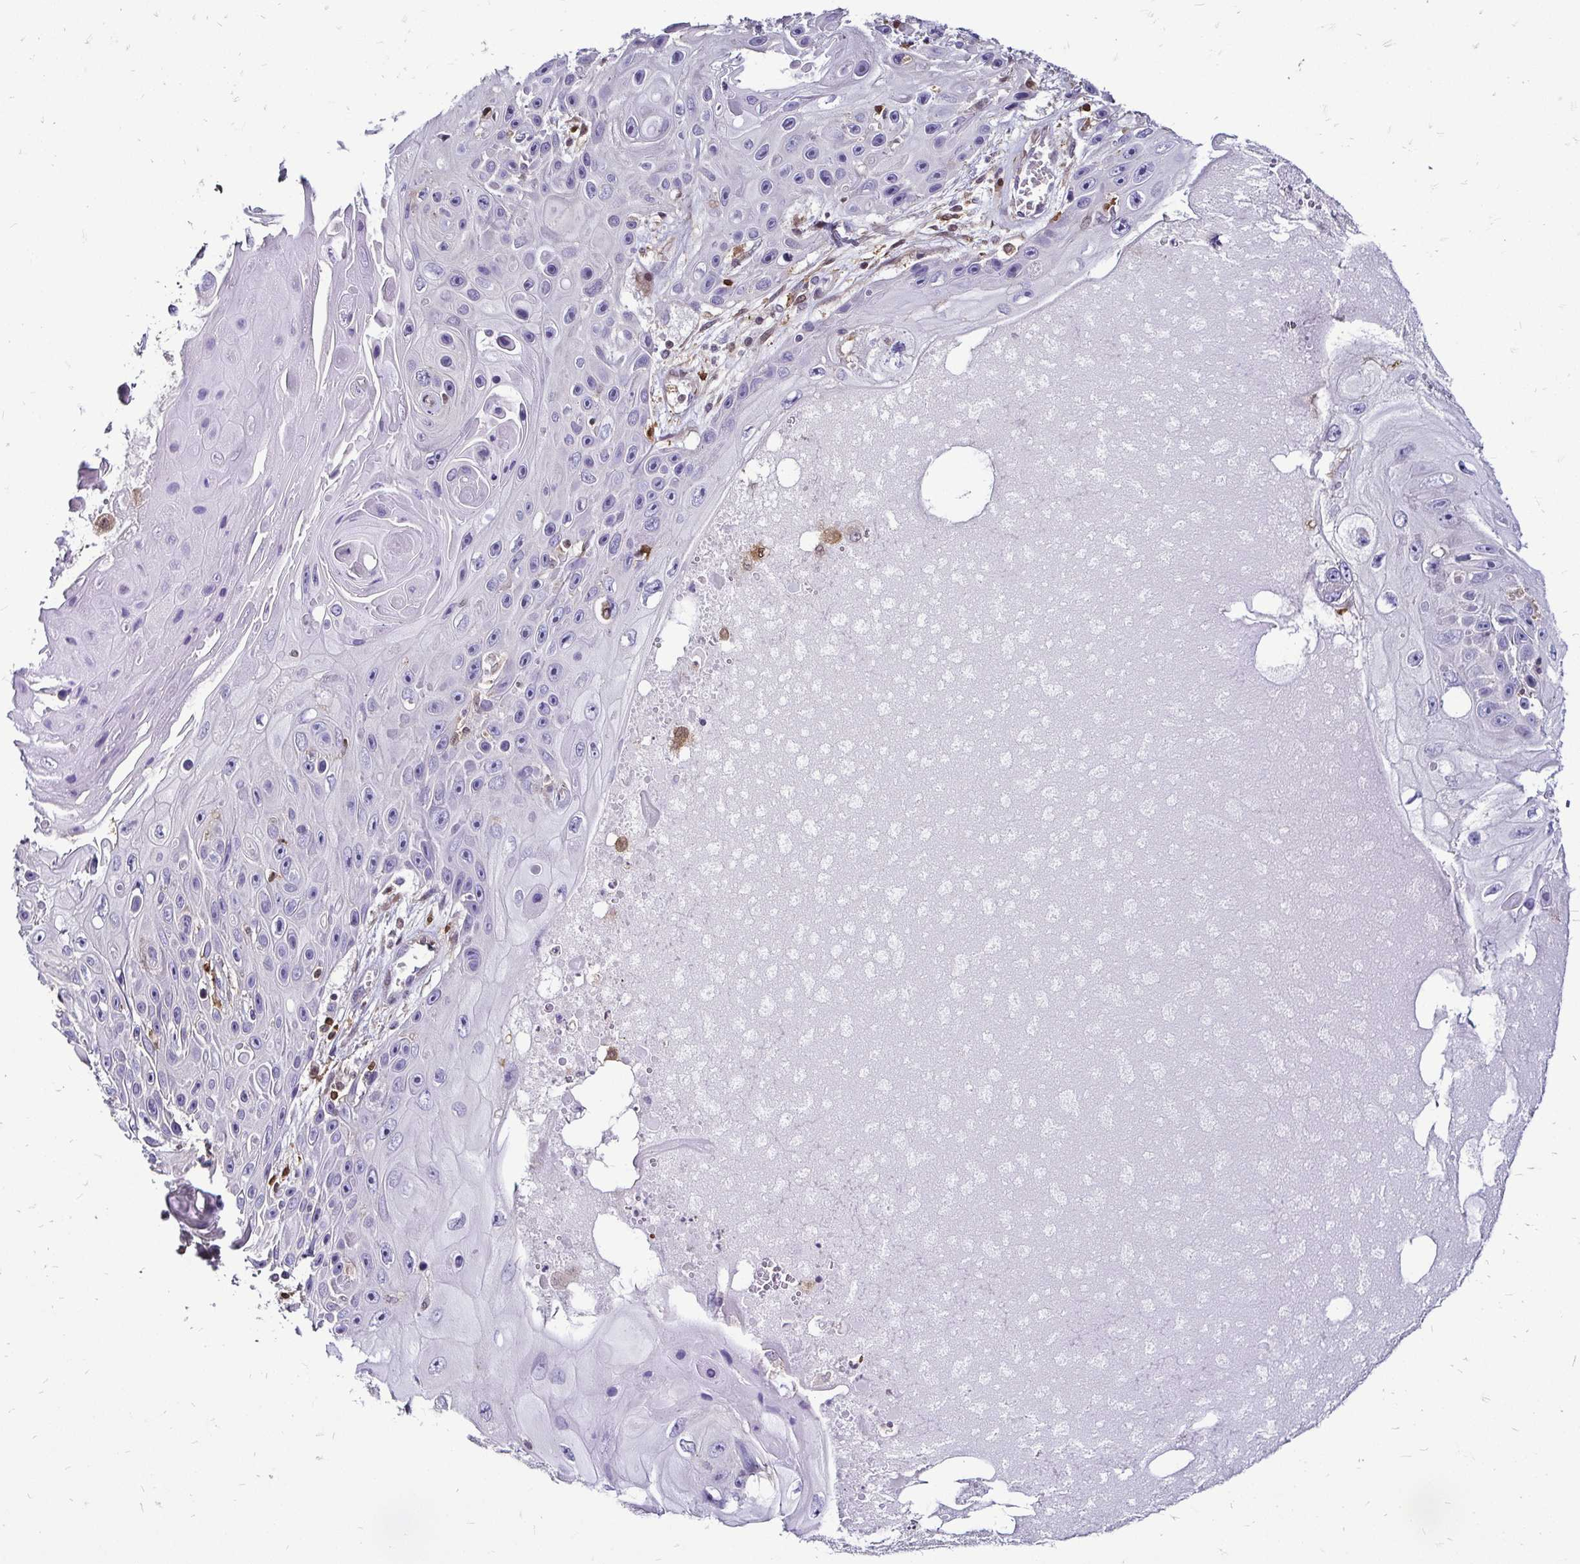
{"staining": {"intensity": "negative", "quantity": "none", "location": "none"}, "tissue": "skin cancer", "cell_type": "Tumor cells", "image_type": "cancer", "snomed": [{"axis": "morphology", "description": "Squamous cell carcinoma, NOS"}, {"axis": "topography", "description": "Skin"}], "caption": "Tumor cells show no significant staining in skin squamous cell carcinoma.", "gene": "ZFP1", "patient": {"sex": "male", "age": 82}}